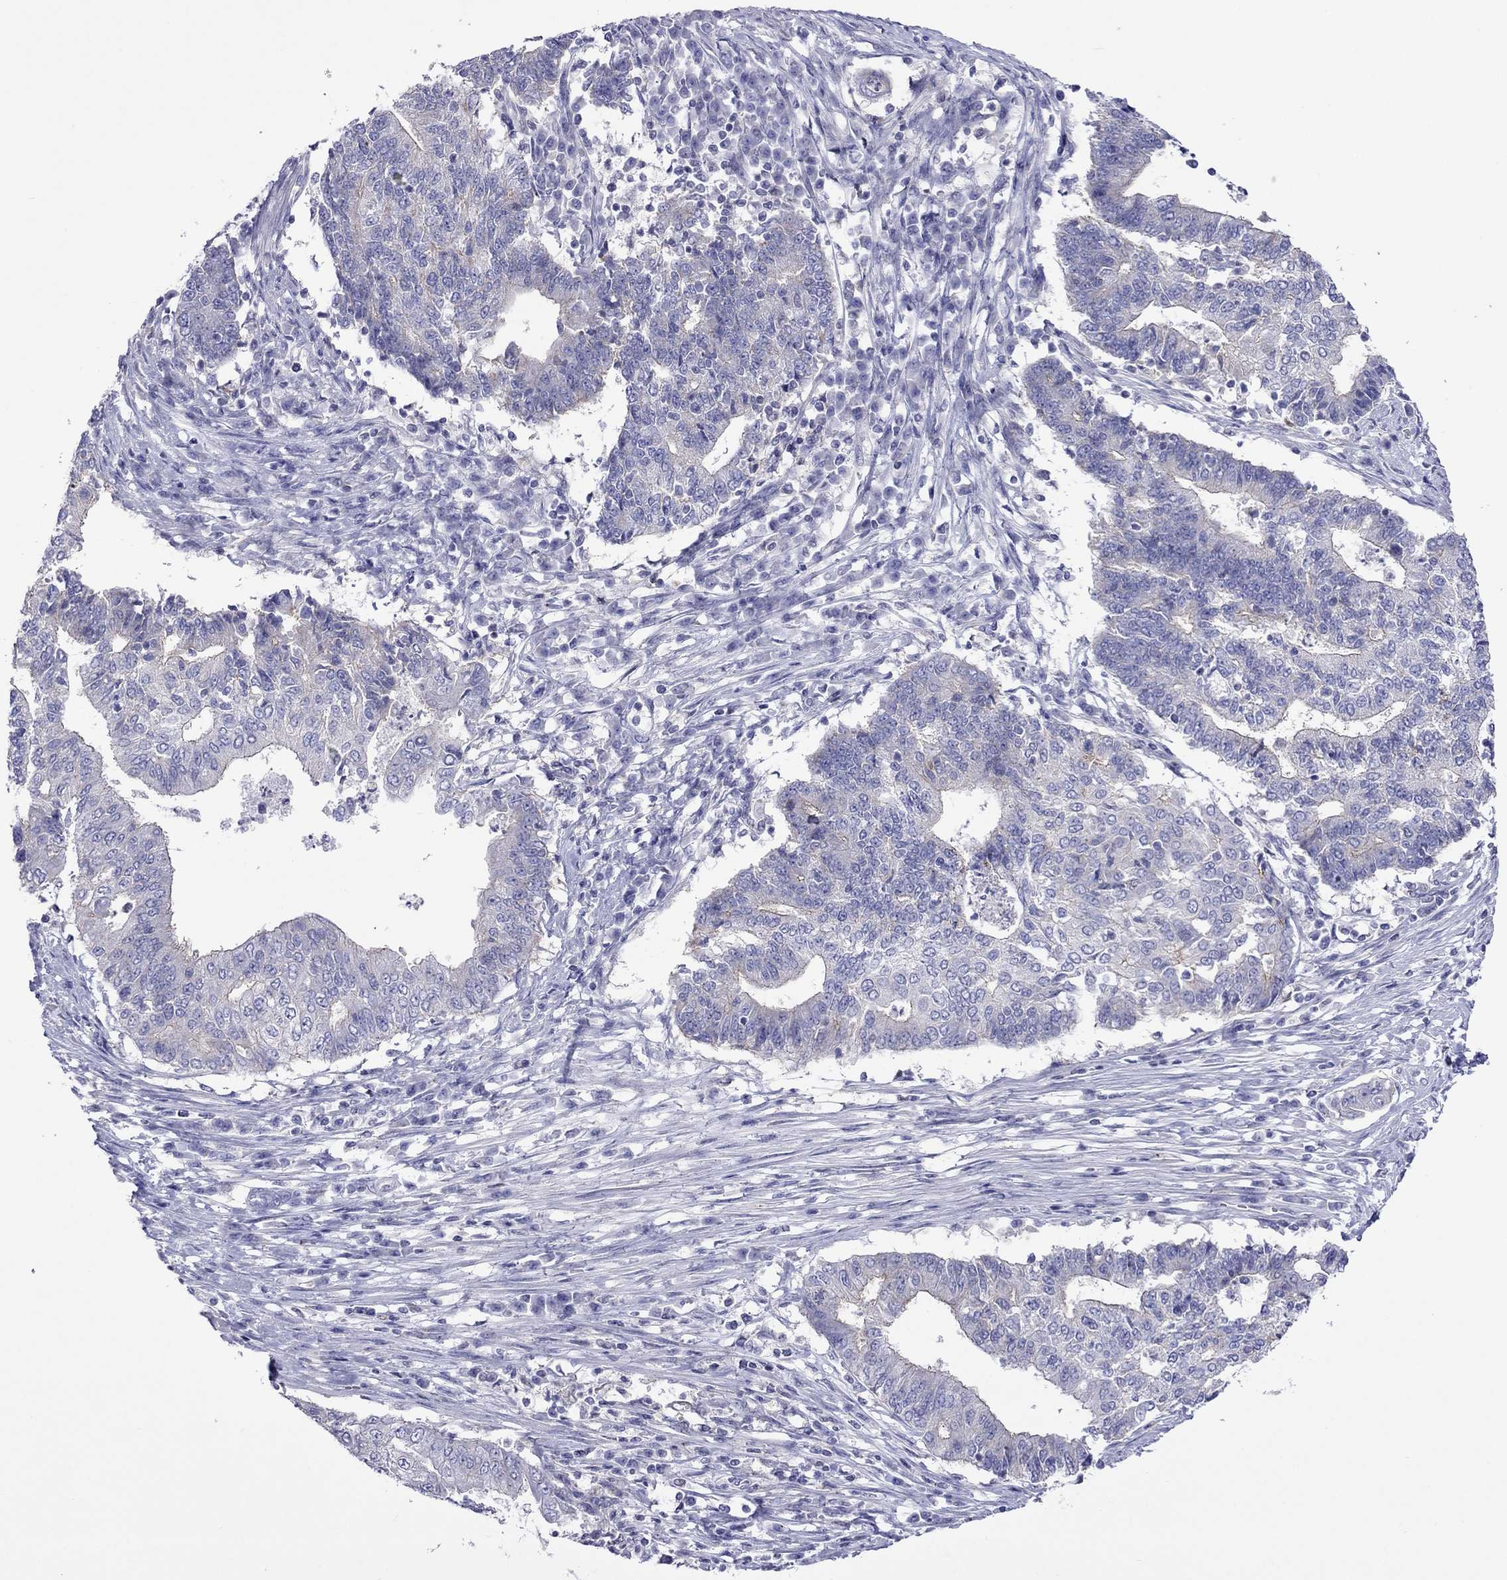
{"staining": {"intensity": "negative", "quantity": "none", "location": "none"}, "tissue": "endometrial cancer", "cell_type": "Tumor cells", "image_type": "cancer", "snomed": [{"axis": "morphology", "description": "Adenocarcinoma, NOS"}, {"axis": "topography", "description": "Uterus"}, {"axis": "topography", "description": "Endometrium"}], "caption": "High magnification brightfield microscopy of adenocarcinoma (endometrial) stained with DAB (3,3'-diaminobenzidine) (brown) and counterstained with hematoxylin (blue): tumor cells show no significant positivity.", "gene": "MPZ", "patient": {"sex": "female", "age": 54}}